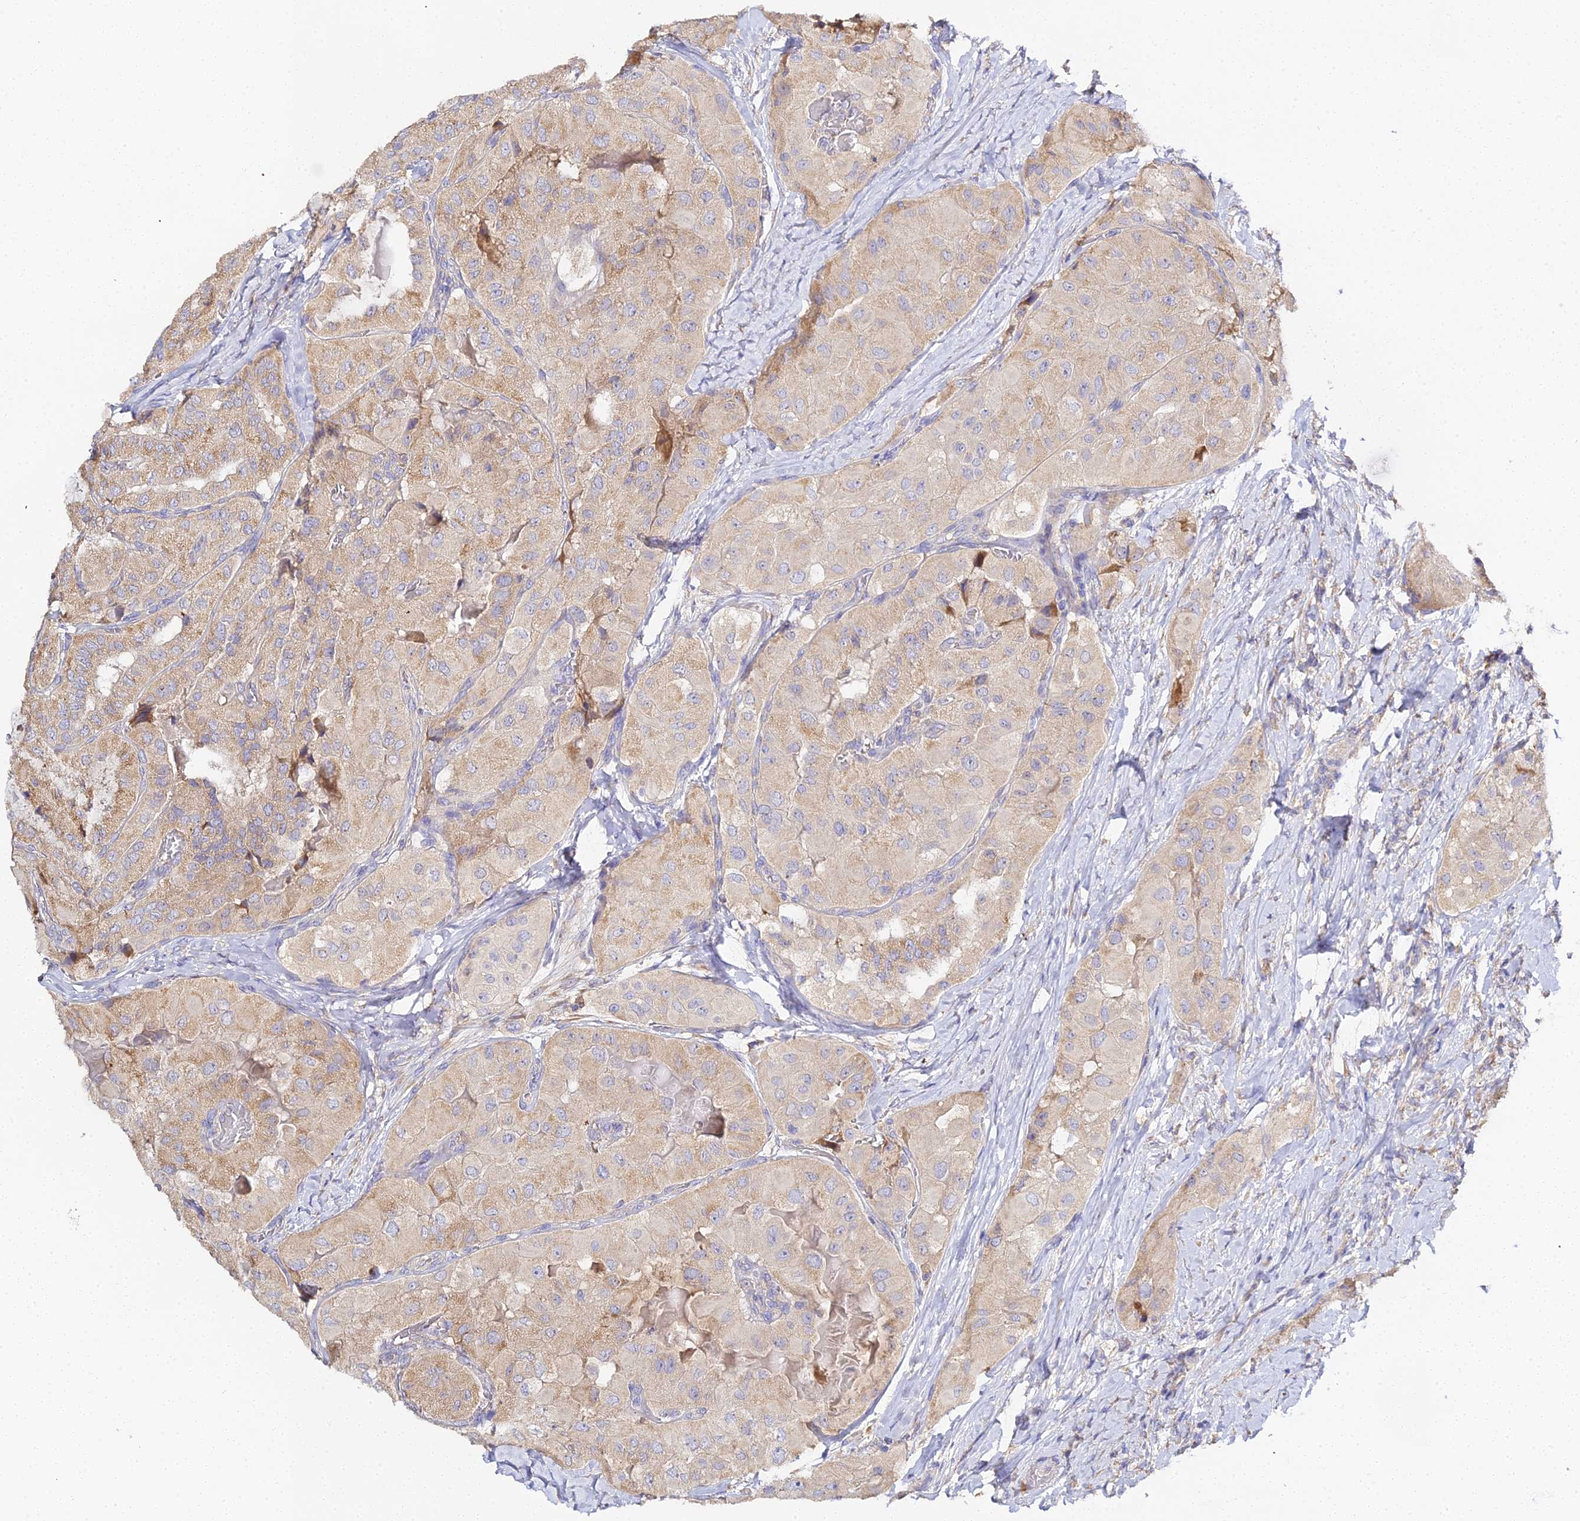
{"staining": {"intensity": "weak", "quantity": ">75%", "location": "cytoplasmic/membranous"}, "tissue": "thyroid cancer", "cell_type": "Tumor cells", "image_type": "cancer", "snomed": [{"axis": "morphology", "description": "Normal tissue, NOS"}, {"axis": "morphology", "description": "Papillary adenocarcinoma, NOS"}, {"axis": "topography", "description": "Thyroid gland"}], "caption": "Weak cytoplasmic/membranous positivity for a protein is identified in approximately >75% of tumor cells of thyroid cancer (papillary adenocarcinoma) using IHC.", "gene": "SCX", "patient": {"sex": "female", "age": 59}}